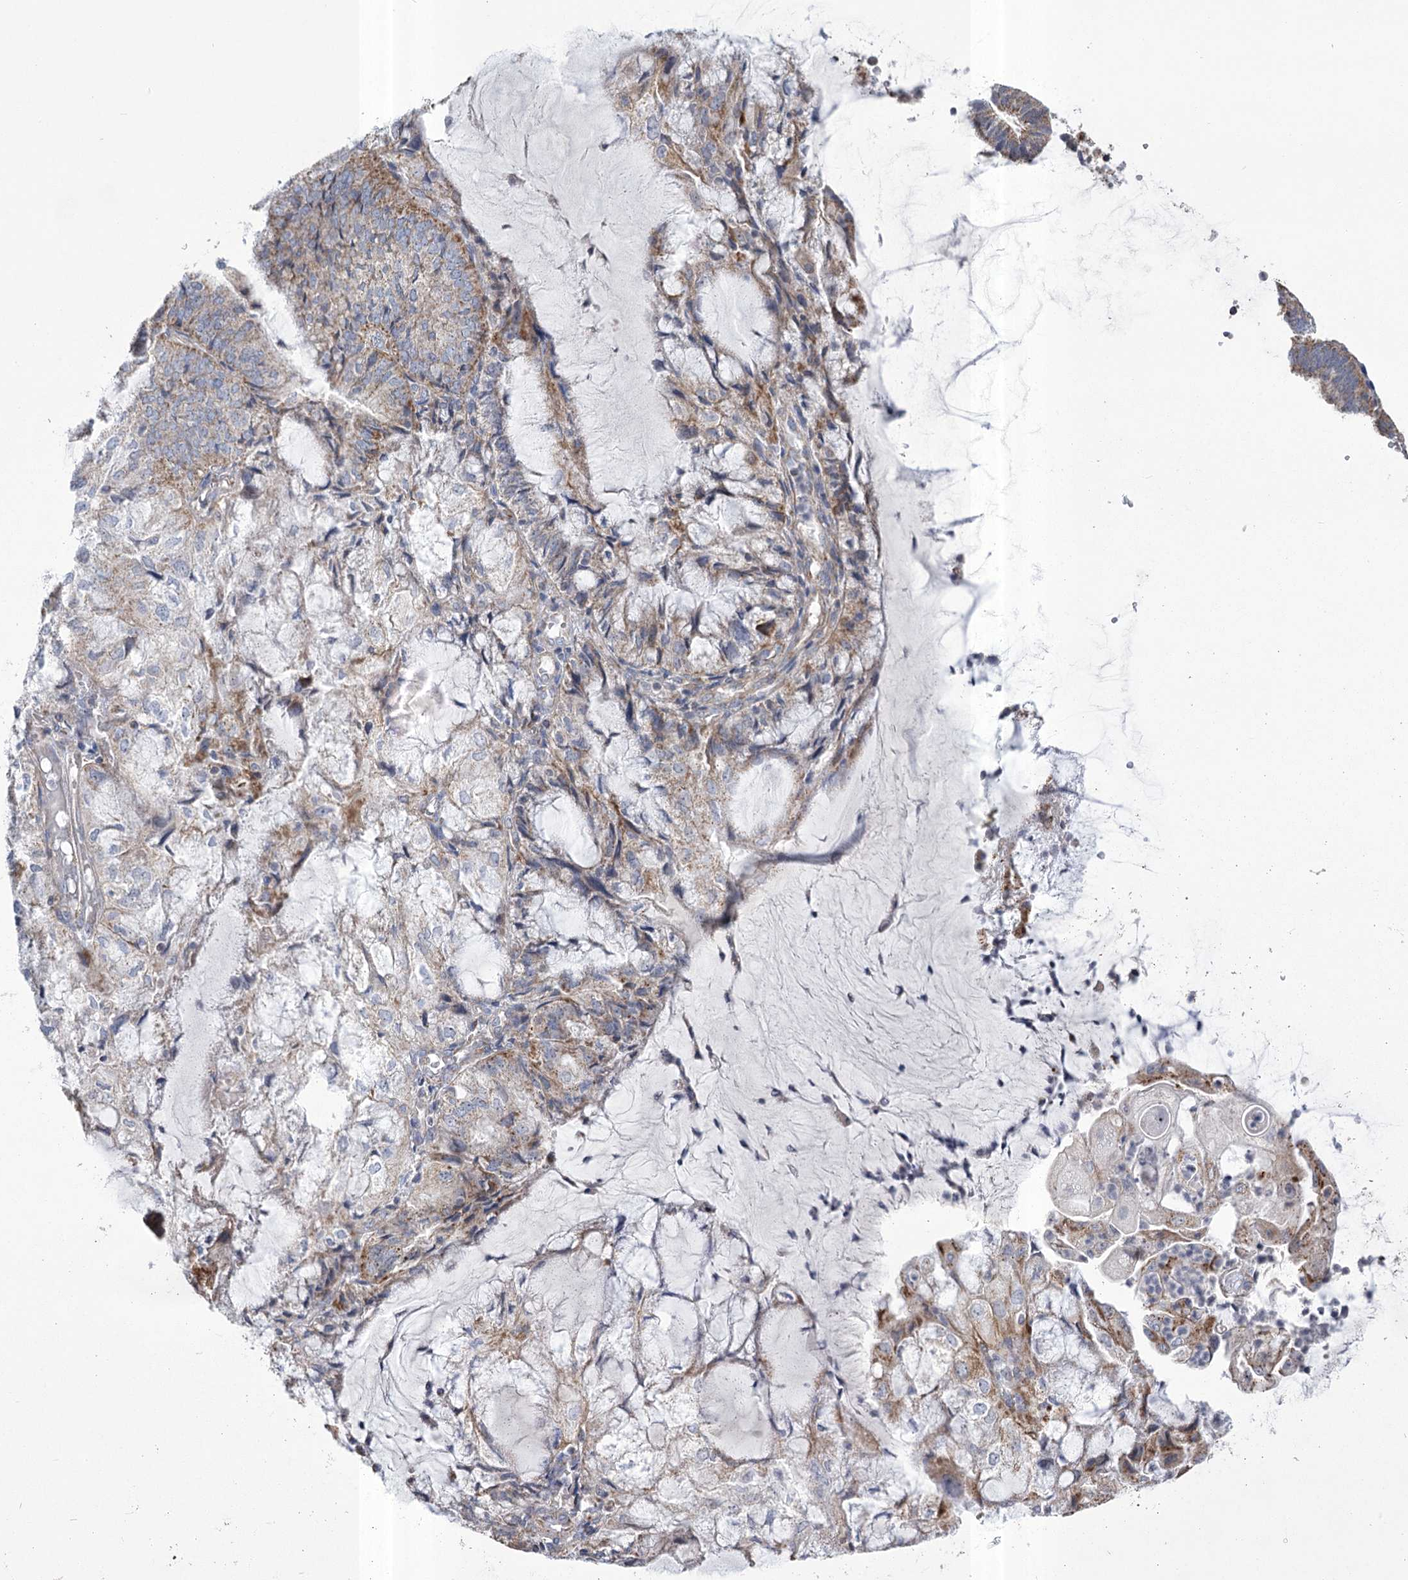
{"staining": {"intensity": "weak", "quantity": "25%-75%", "location": "cytoplasmic/membranous"}, "tissue": "endometrial cancer", "cell_type": "Tumor cells", "image_type": "cancer", "snomed": [{"axis": "morphology", "description": "Adenocarcinoma, NOS"}, {"axis": "topography", "description": "Endometrium"}], "caption": "This image reveals endometrial cancer (adenocarcinoma) stained with immunohistochemistry to label a protein in brown. The cytoplasmic/membranous of tumor cells show weak positivity for the protein. Nuclei are counter-stained blue.", "gene": "PDHB", "patient": {"sex": "female", "age": 81}}